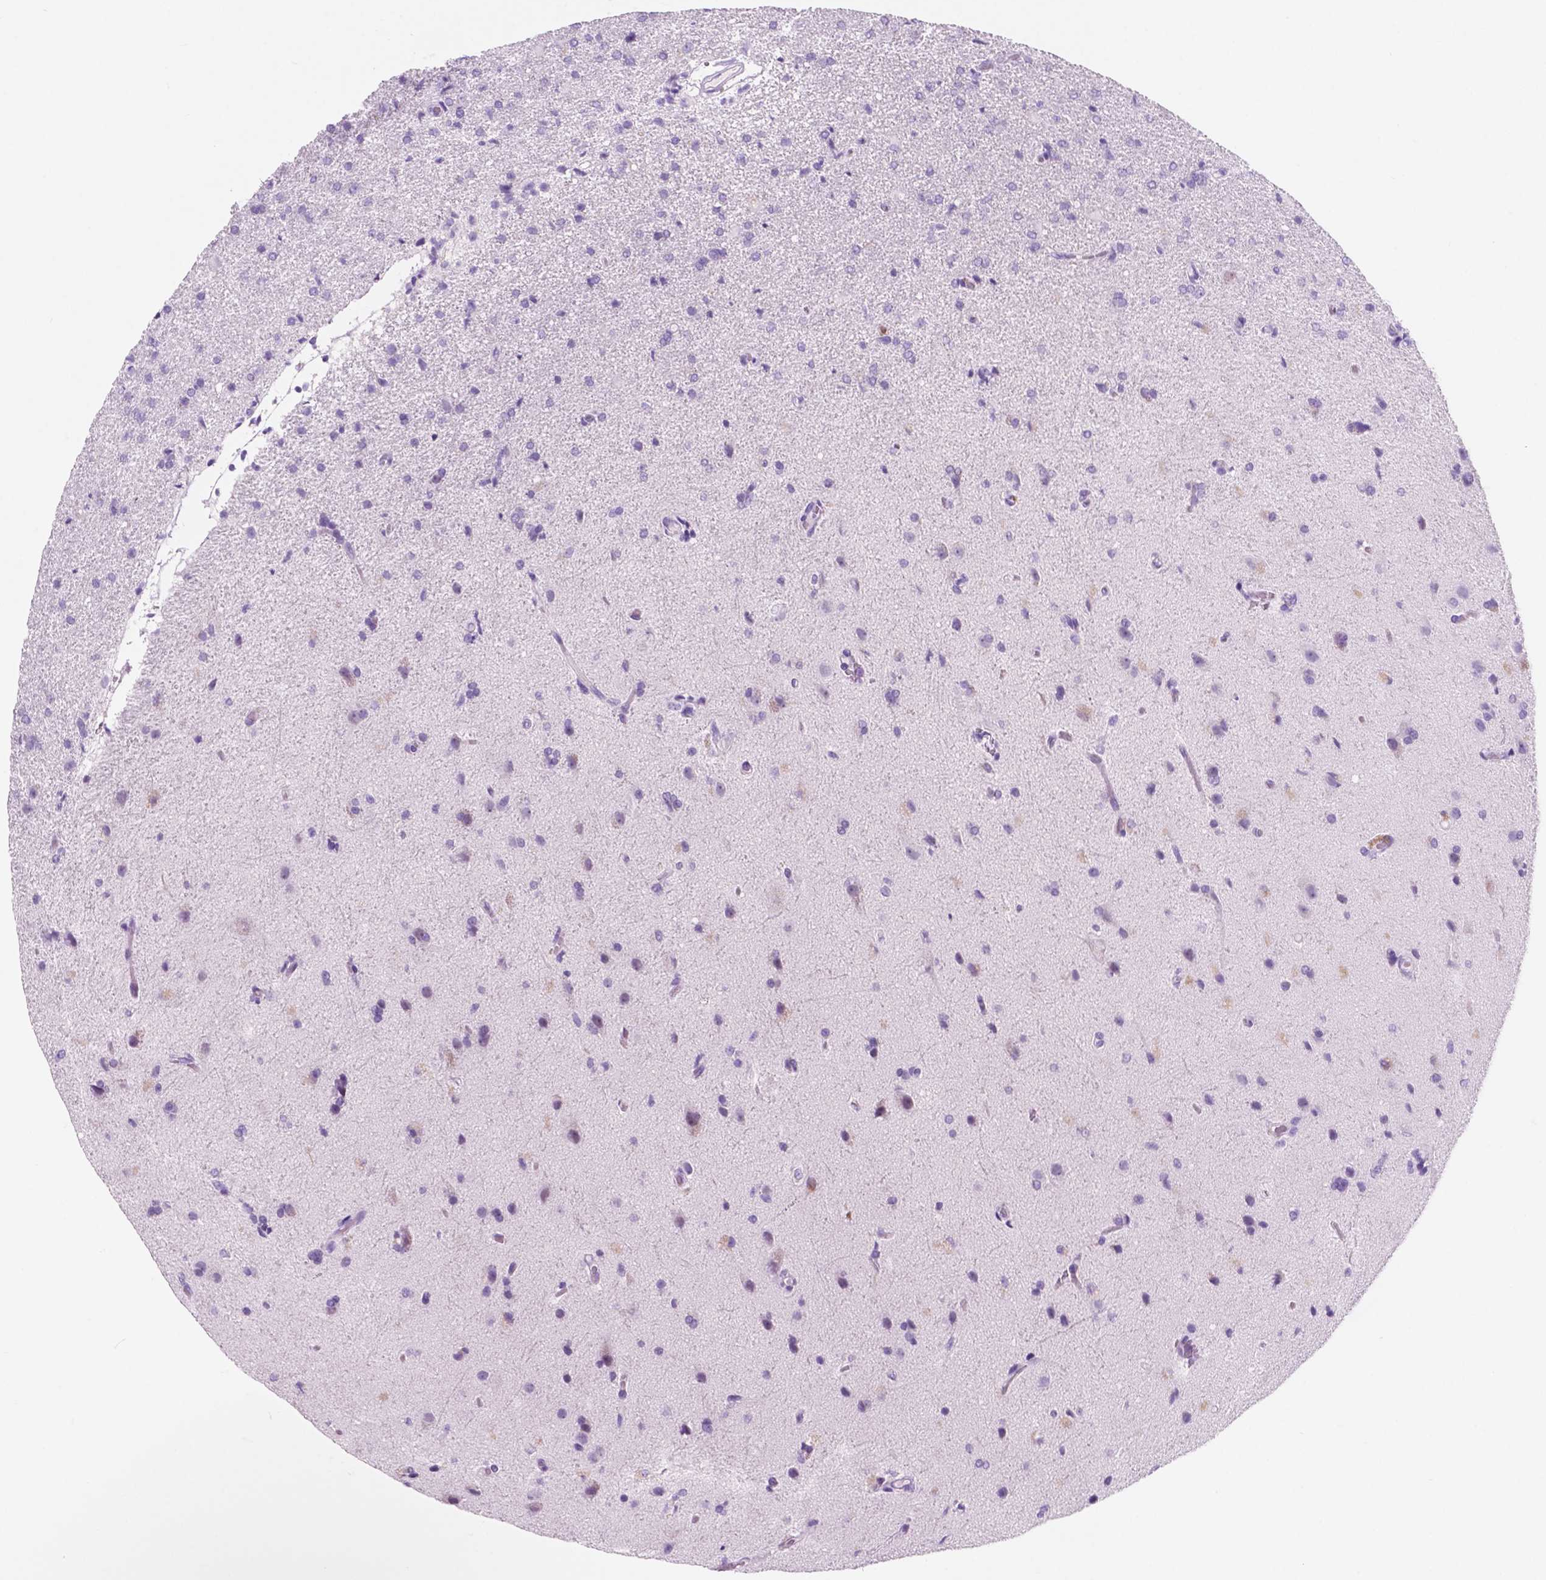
{"staining": {"intensity": "negative", "quantity": "none", "location": "none"}, "tissue": "glioma", "cell_type": "Tumor cells", "image_type": "cancer", "snomed": [{"axis": "morphology", "description": "Glioma, malignant, High grade"}, {"axis": "topography", "description": "Brain"}], "caption": "Malignant high-grade glioma was stained to show a protein in brown. There is no significant expression in tumor cells.", "gene": "CUZD1", "patient": {"sex": "male", "age": 68}}